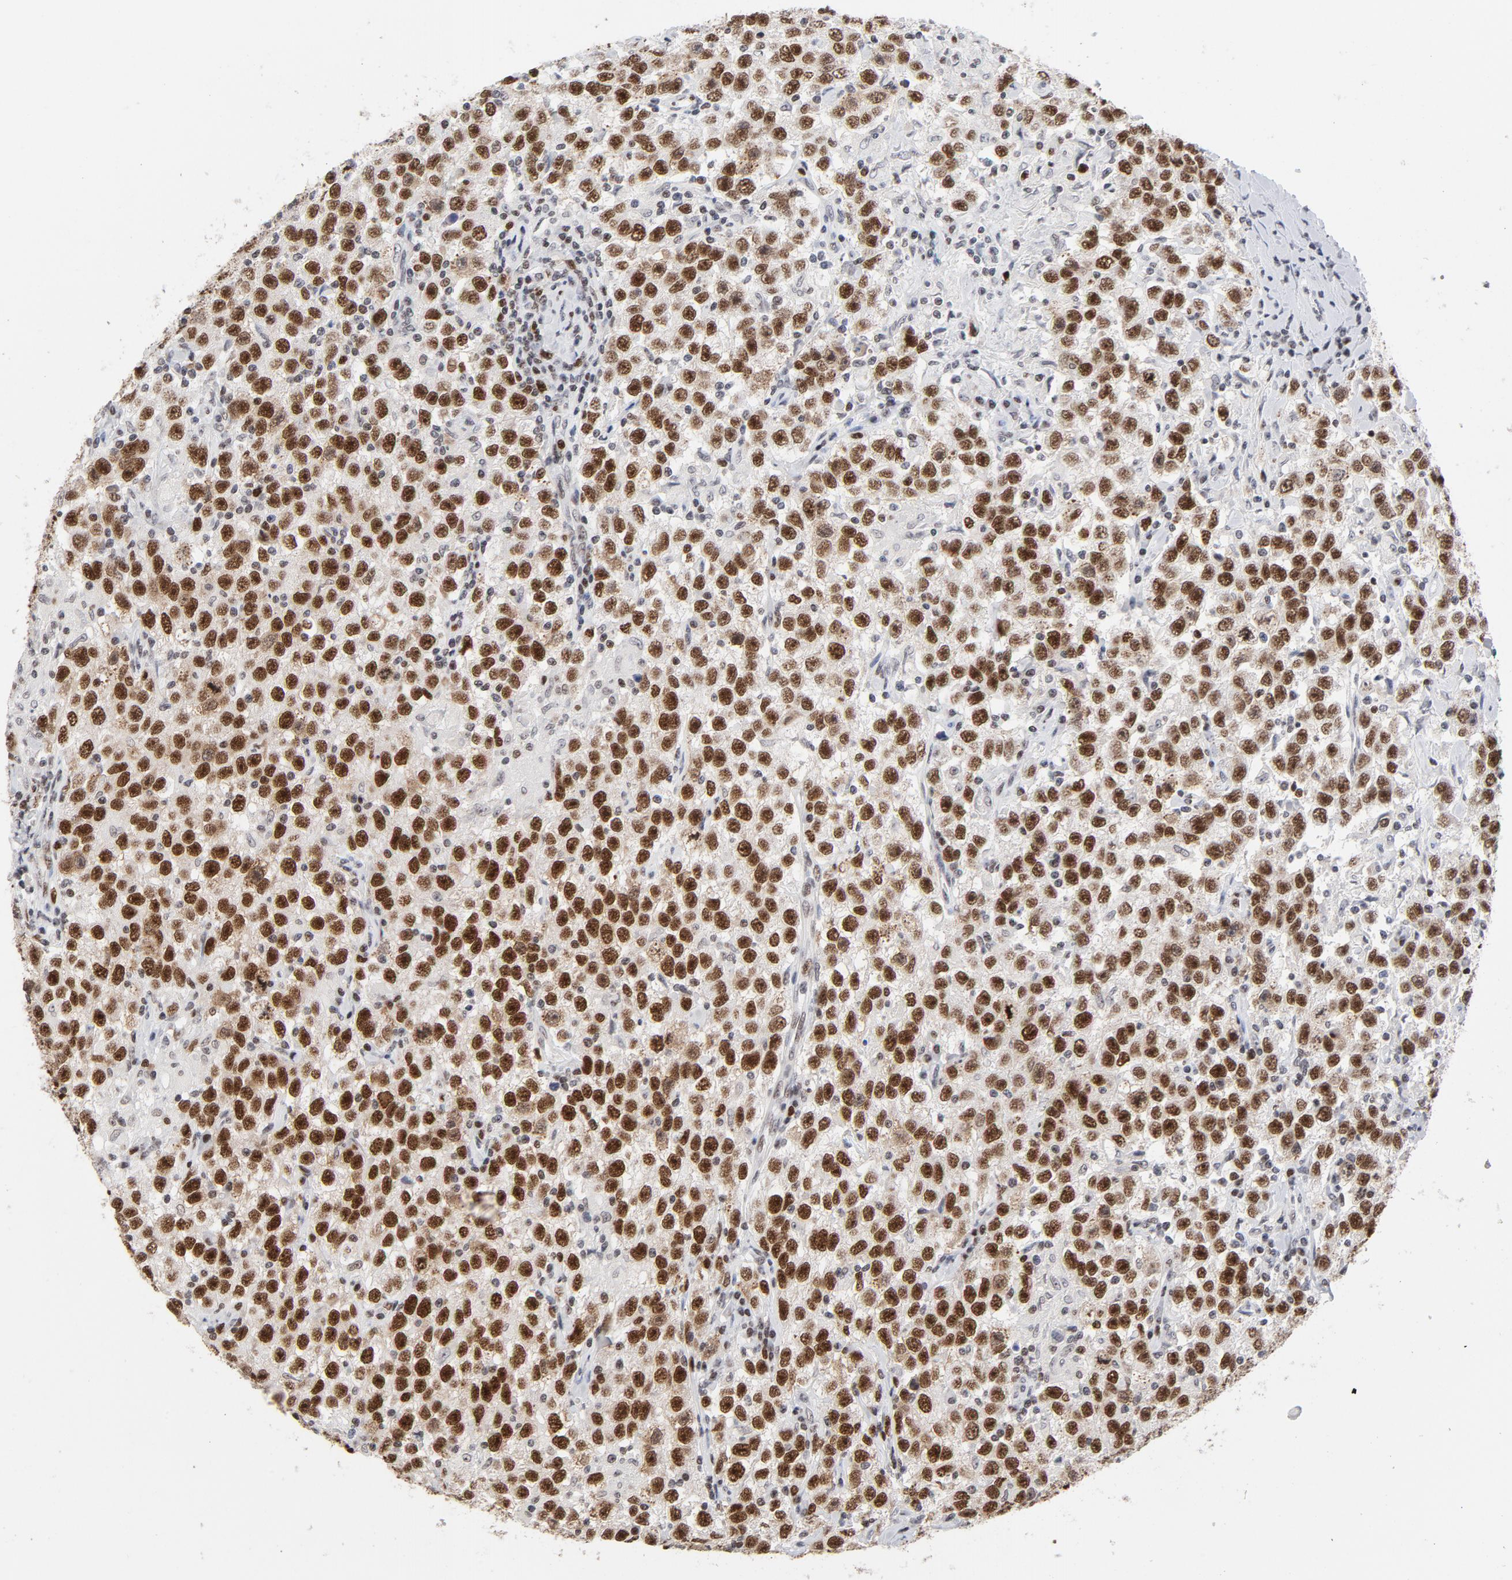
{"staining": {"intensity": "strong", "quantity": ">75%", "location": "nuclear"}, "tissue": "testis cancer", "cell_type": "Tumor cells", "image_type": "cancer", "snomed": [{"axis": "morphology", "description": "Seminoma, NOS"}, {"axis": "topography", "description": "Testis"}], "caption": "Tumor cells show high levels of strong nuclear expression in about >75% of cells in seminoma (testis). The staining is performed using DAB (3,3'-diaminobenzidine) brown chromogen to label protein expression. The nuclei are counter-stained blue using hematoxylin.", "gene": "RFC4", "patient": {"sex": "male", "age": 41}}